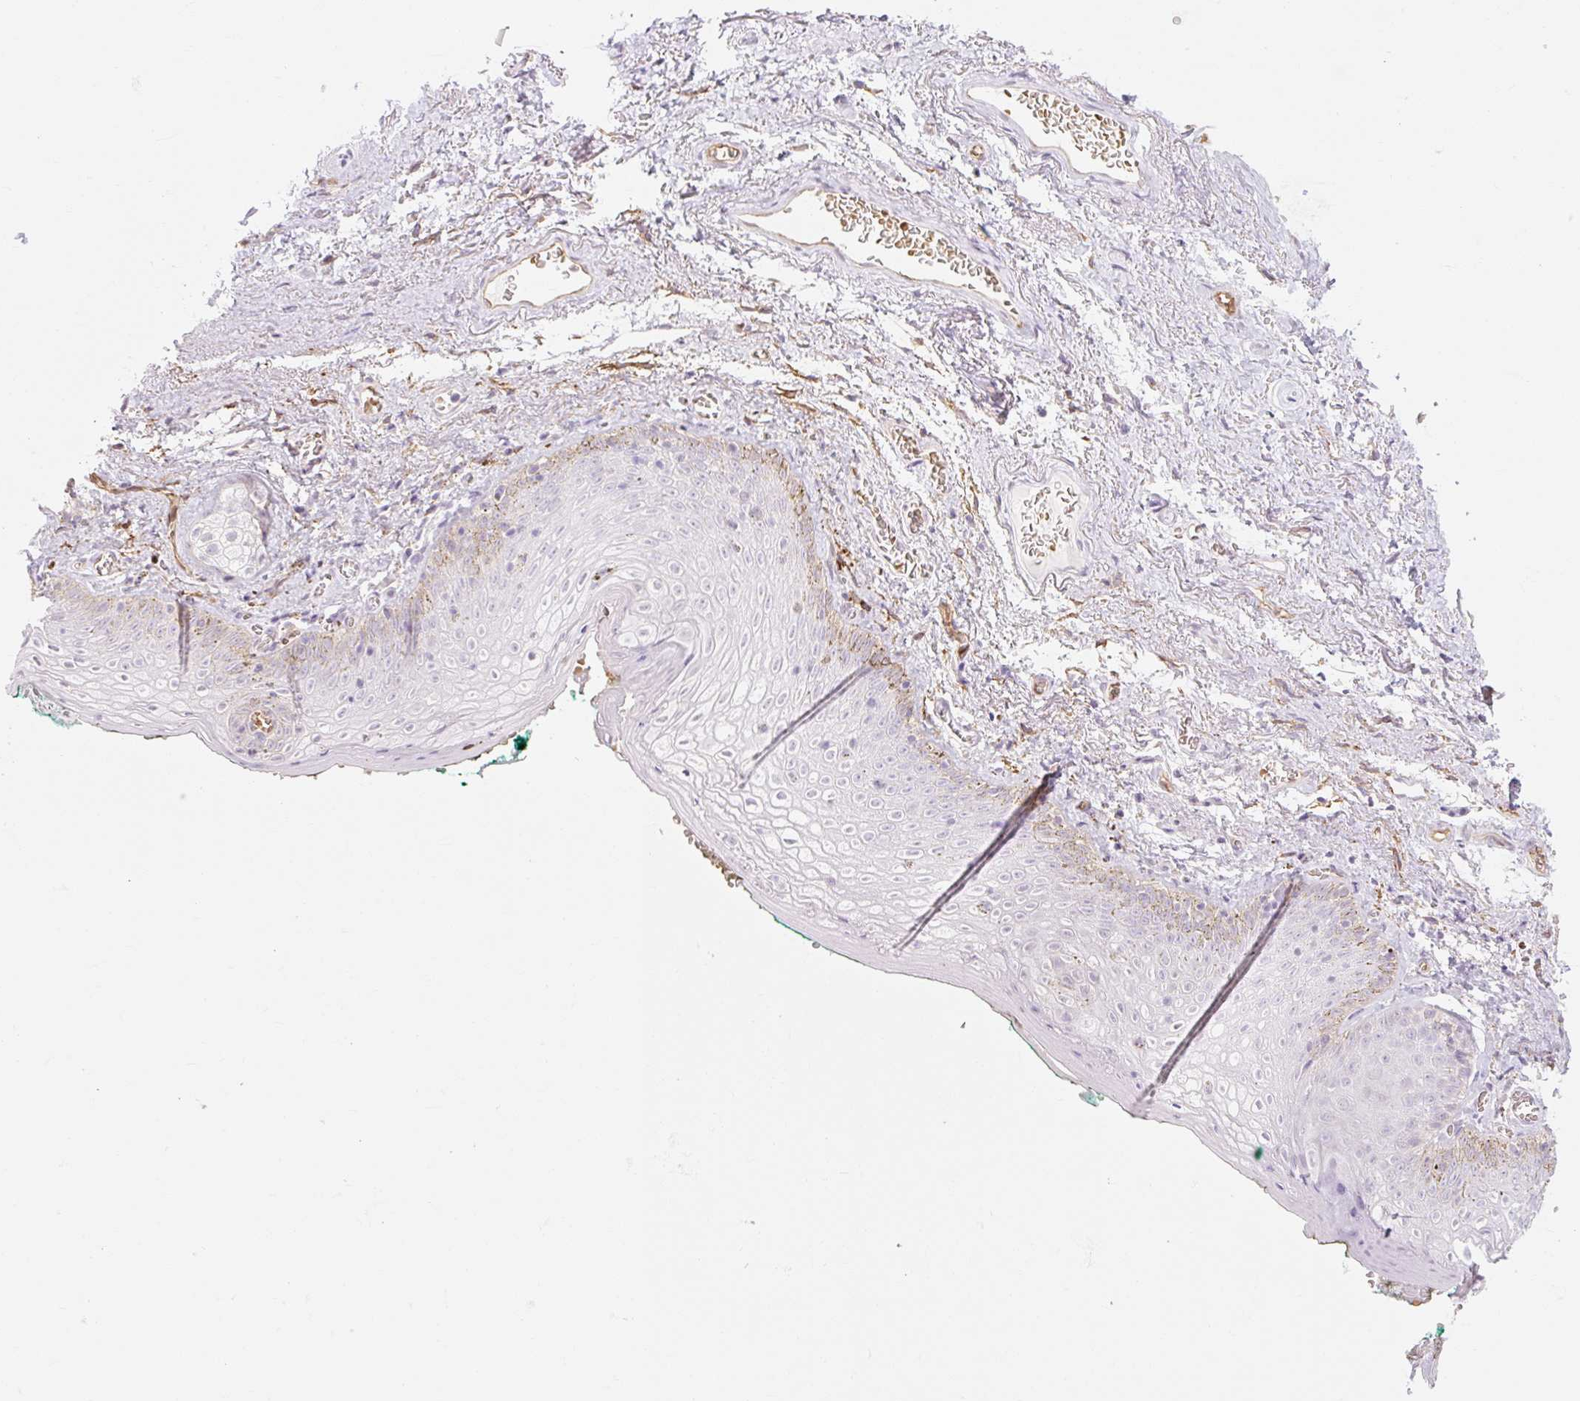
{"staining": {"intensity": "moderate", "quantity": "<25%", "location": "cytoplasmic/membranous"}, "tissue": "vagina", "cell_type": "Squamous epithelial cells", "image_type": "normal", "snomed": [{"axis": "morphology", "description": "Normal tissue, NOS"}, {"axis": "topography", "description": "Vulva"}, {"axis": "topography", "description": "Vagina"}, {"axis": "topography", "description": "Peripheral nerve tissue"}], "caption": "An image of vagina stained for a protein demonstrates moderate cytoplasmic/membranous brown staining in squamous epithelial cells.", "gene": "TAF1L", "patient": {"sex": "female", "age": 66}}